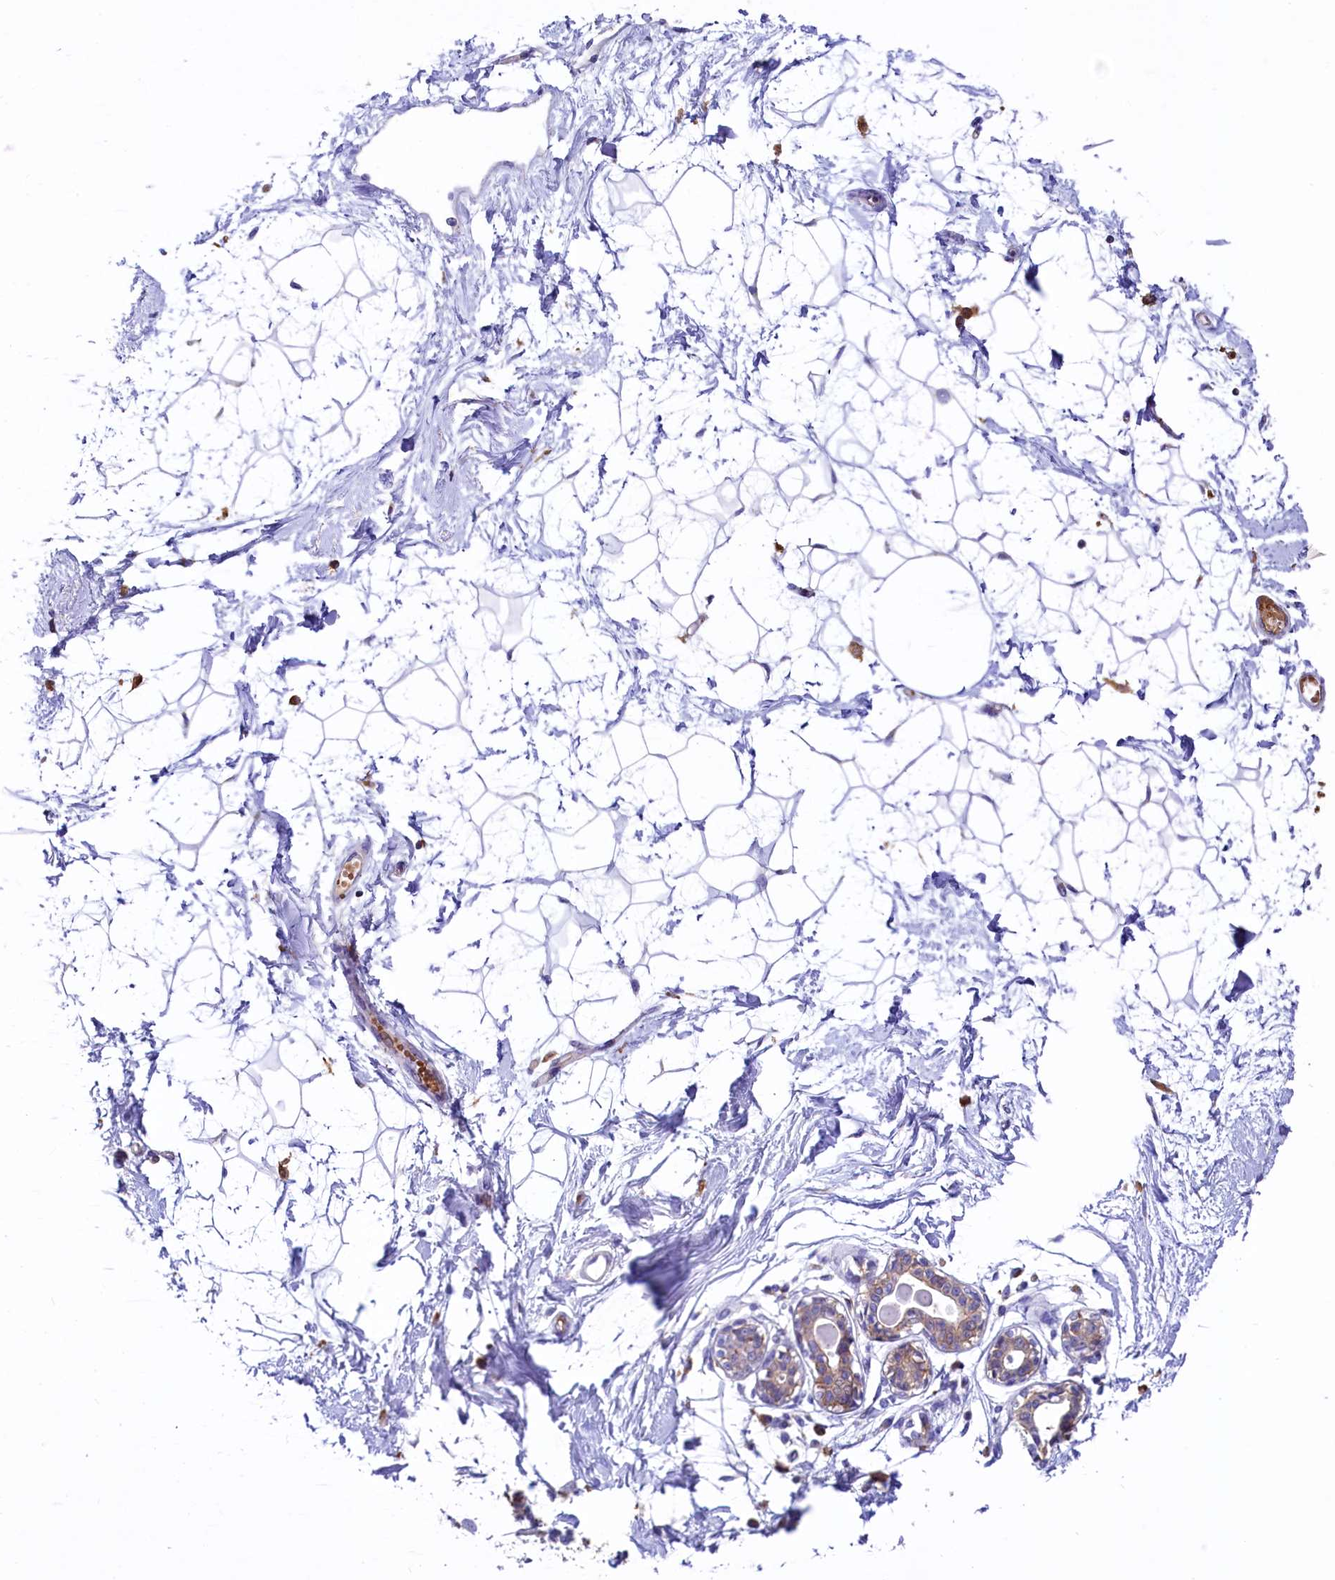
{"staining": {"intensity": "negative", "quantity": "none", "location": "none"}, "tissue": "breast", "cell_type": "Adipocytes", "image_type": "normal", "snomed": [{"axis": "morphology", "description": "Normal tissue, NOS"}, {"axis": "topography", "description": "Breast"}], "caption": "This is an IHC photomicrograph of normal breast. There is no staining in adipocytes.", "gene": "HPS6", "patient": {"sex": "female", "age": 45}}